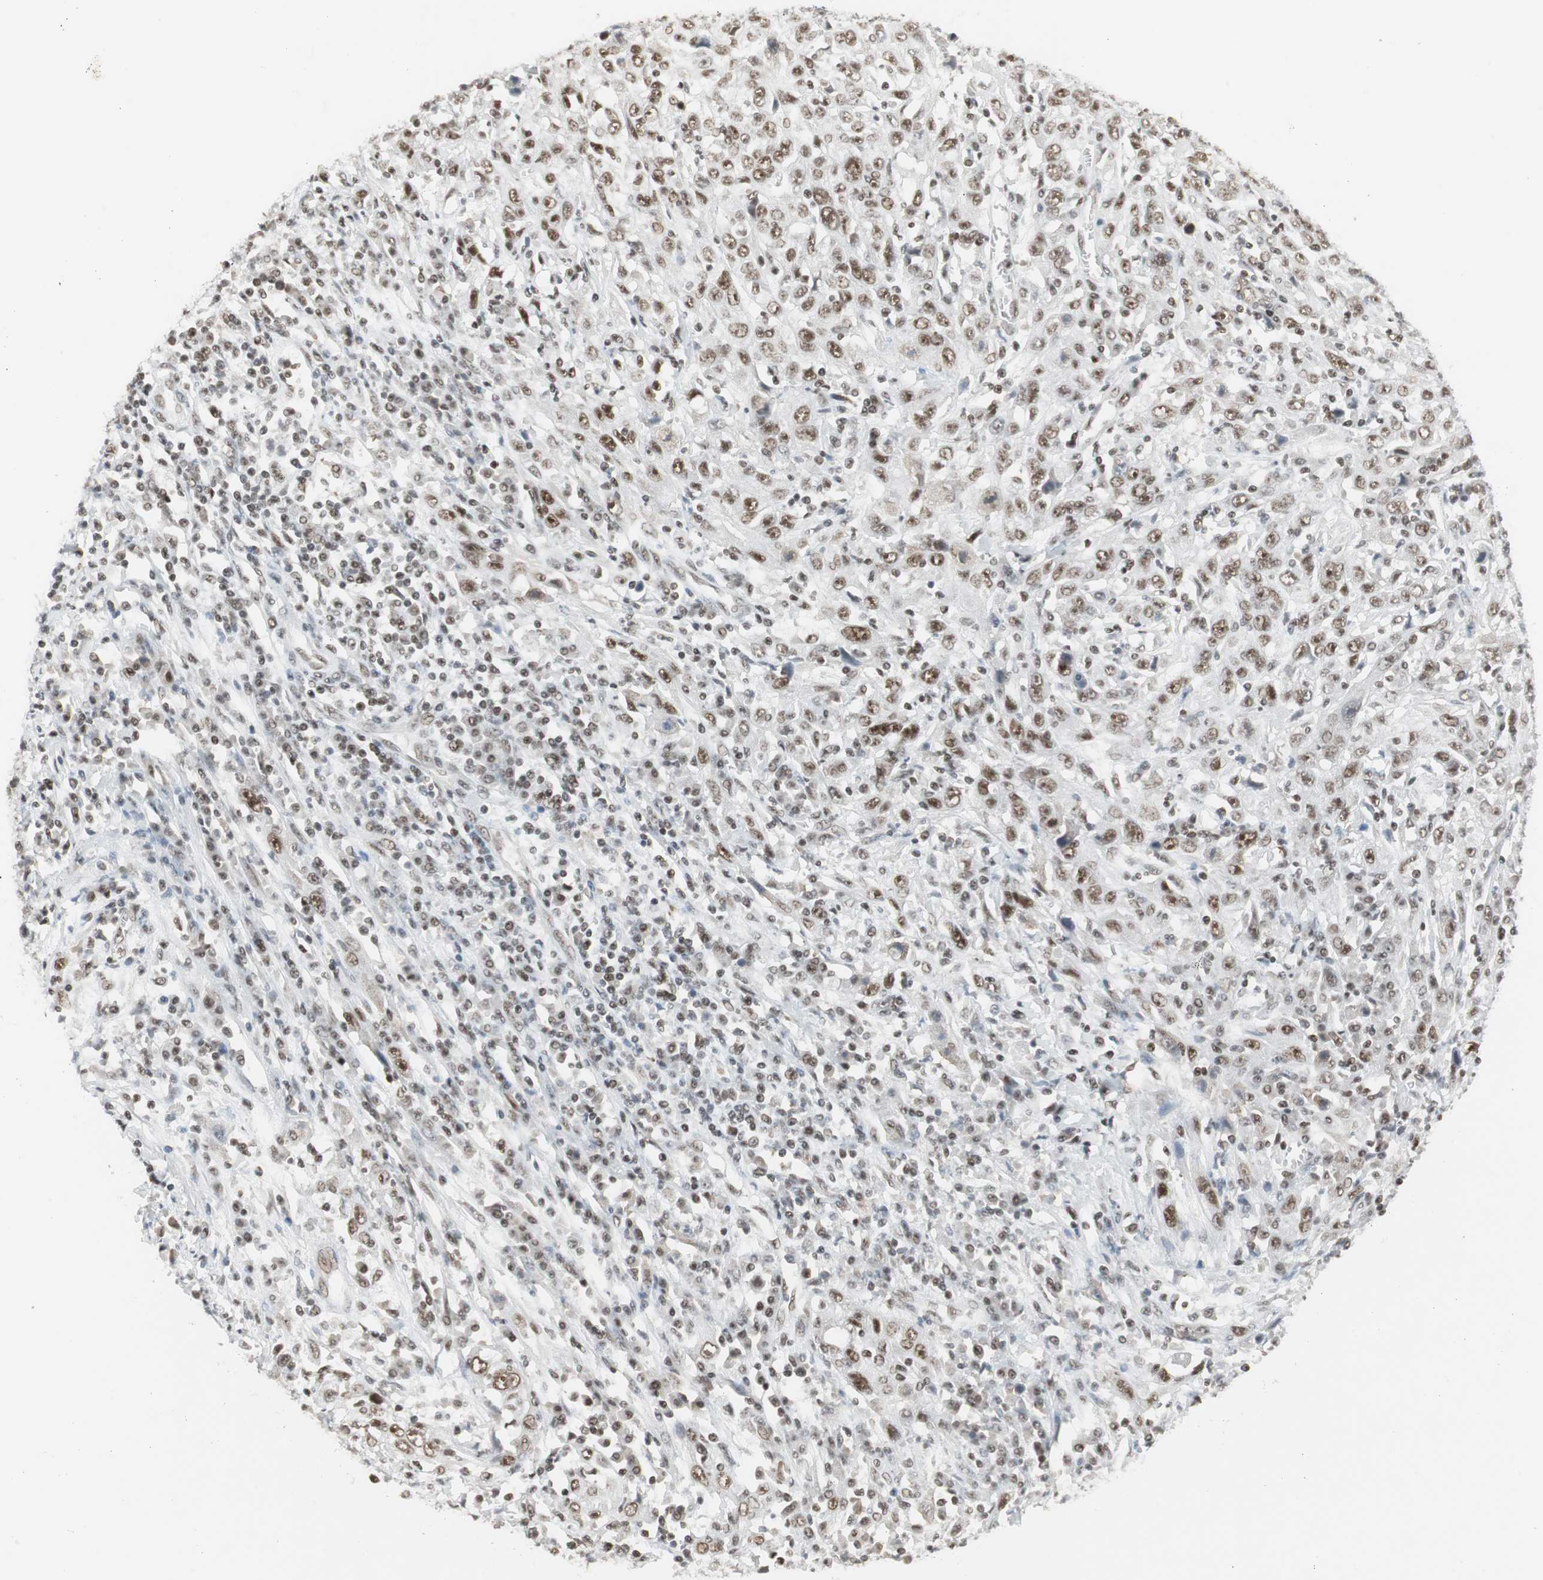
{"staining": {"intensity": "strong", "quantity": ">75%", "location": "nuclear"}, "tissue": "cervical cancer", "cell_type": "Tumor cells", "image_type": "cancer", "snomed": [{"axis": "morphology", "description": "Squamous cell carcinoma, NOS"}, {"axis": "topography", "description": "Cervix"}], "caption": "Immunohistochemical staining of human squamous cell carcinoma (cervical) demonstrates high levels of strong nuclear positivity in about >75% of tumor cells. The staining was performed using DAB to visualize the protein expression in brown, while the nuclei were stained in blue with hematoxylin (Magnification: 20x).", "gene": "RTF1", "patient": {"sex": "female", "age": 46}}